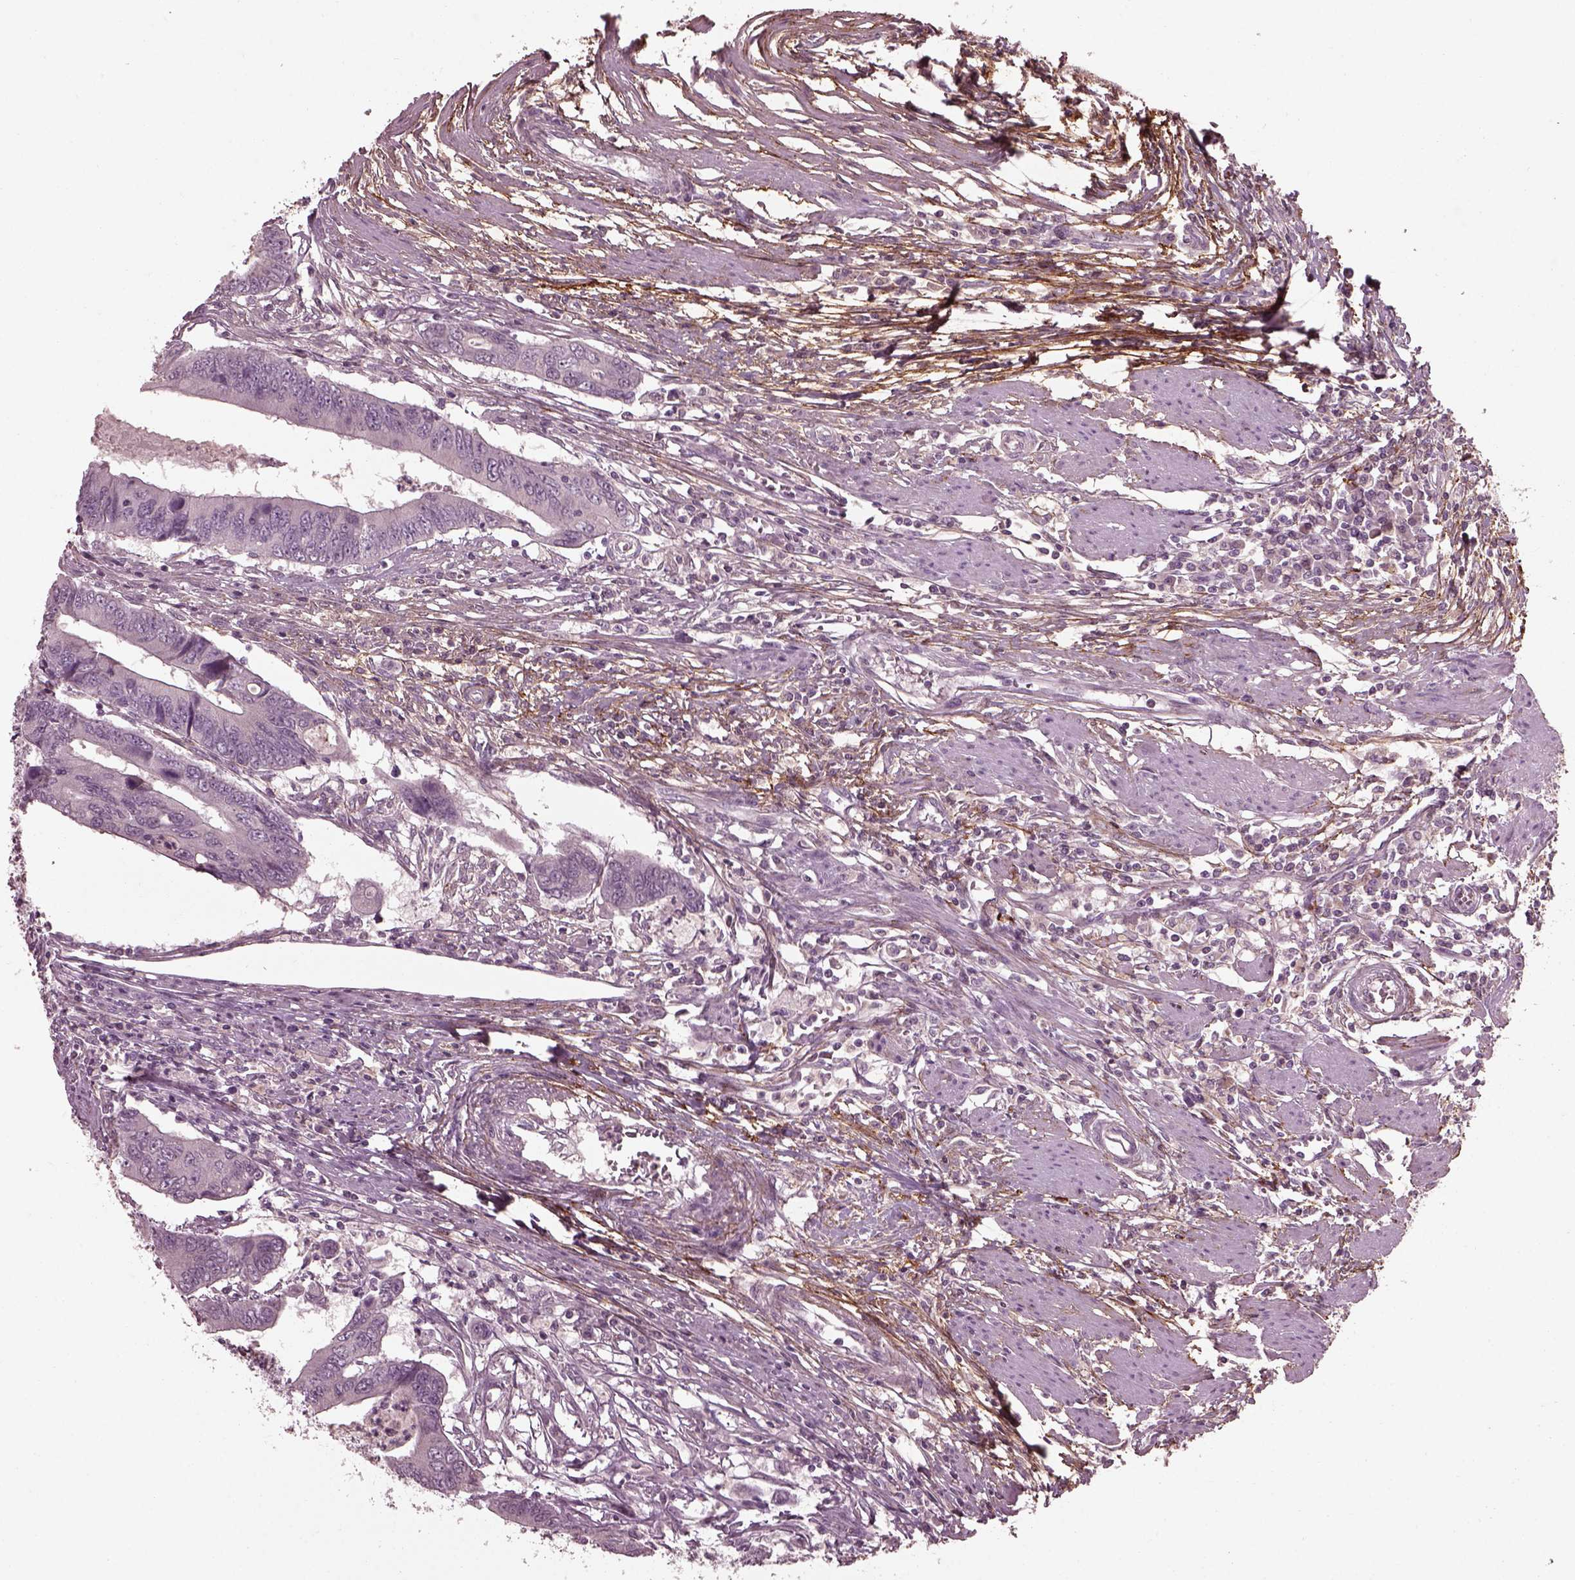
{"staining": {"intensity": "negative", "quantity": "none", "location": "none"}, "tissue": "colorectal cancer", "cell_type": "Tumor cells", "image_type": "cancer", "snomed": [{"axis": "morphology", "description": "Adenocarcinoma, NOS"}, {"axis": "topography", "description": "Colon"}], "caption": "Adenocarcinoma (colorectal) stained for a protein using immunohistochemistry (IHC) displays no positivity tumor cells.", "gene": "EFEMP1", "patient": {"sex": "male", "age": 53}}